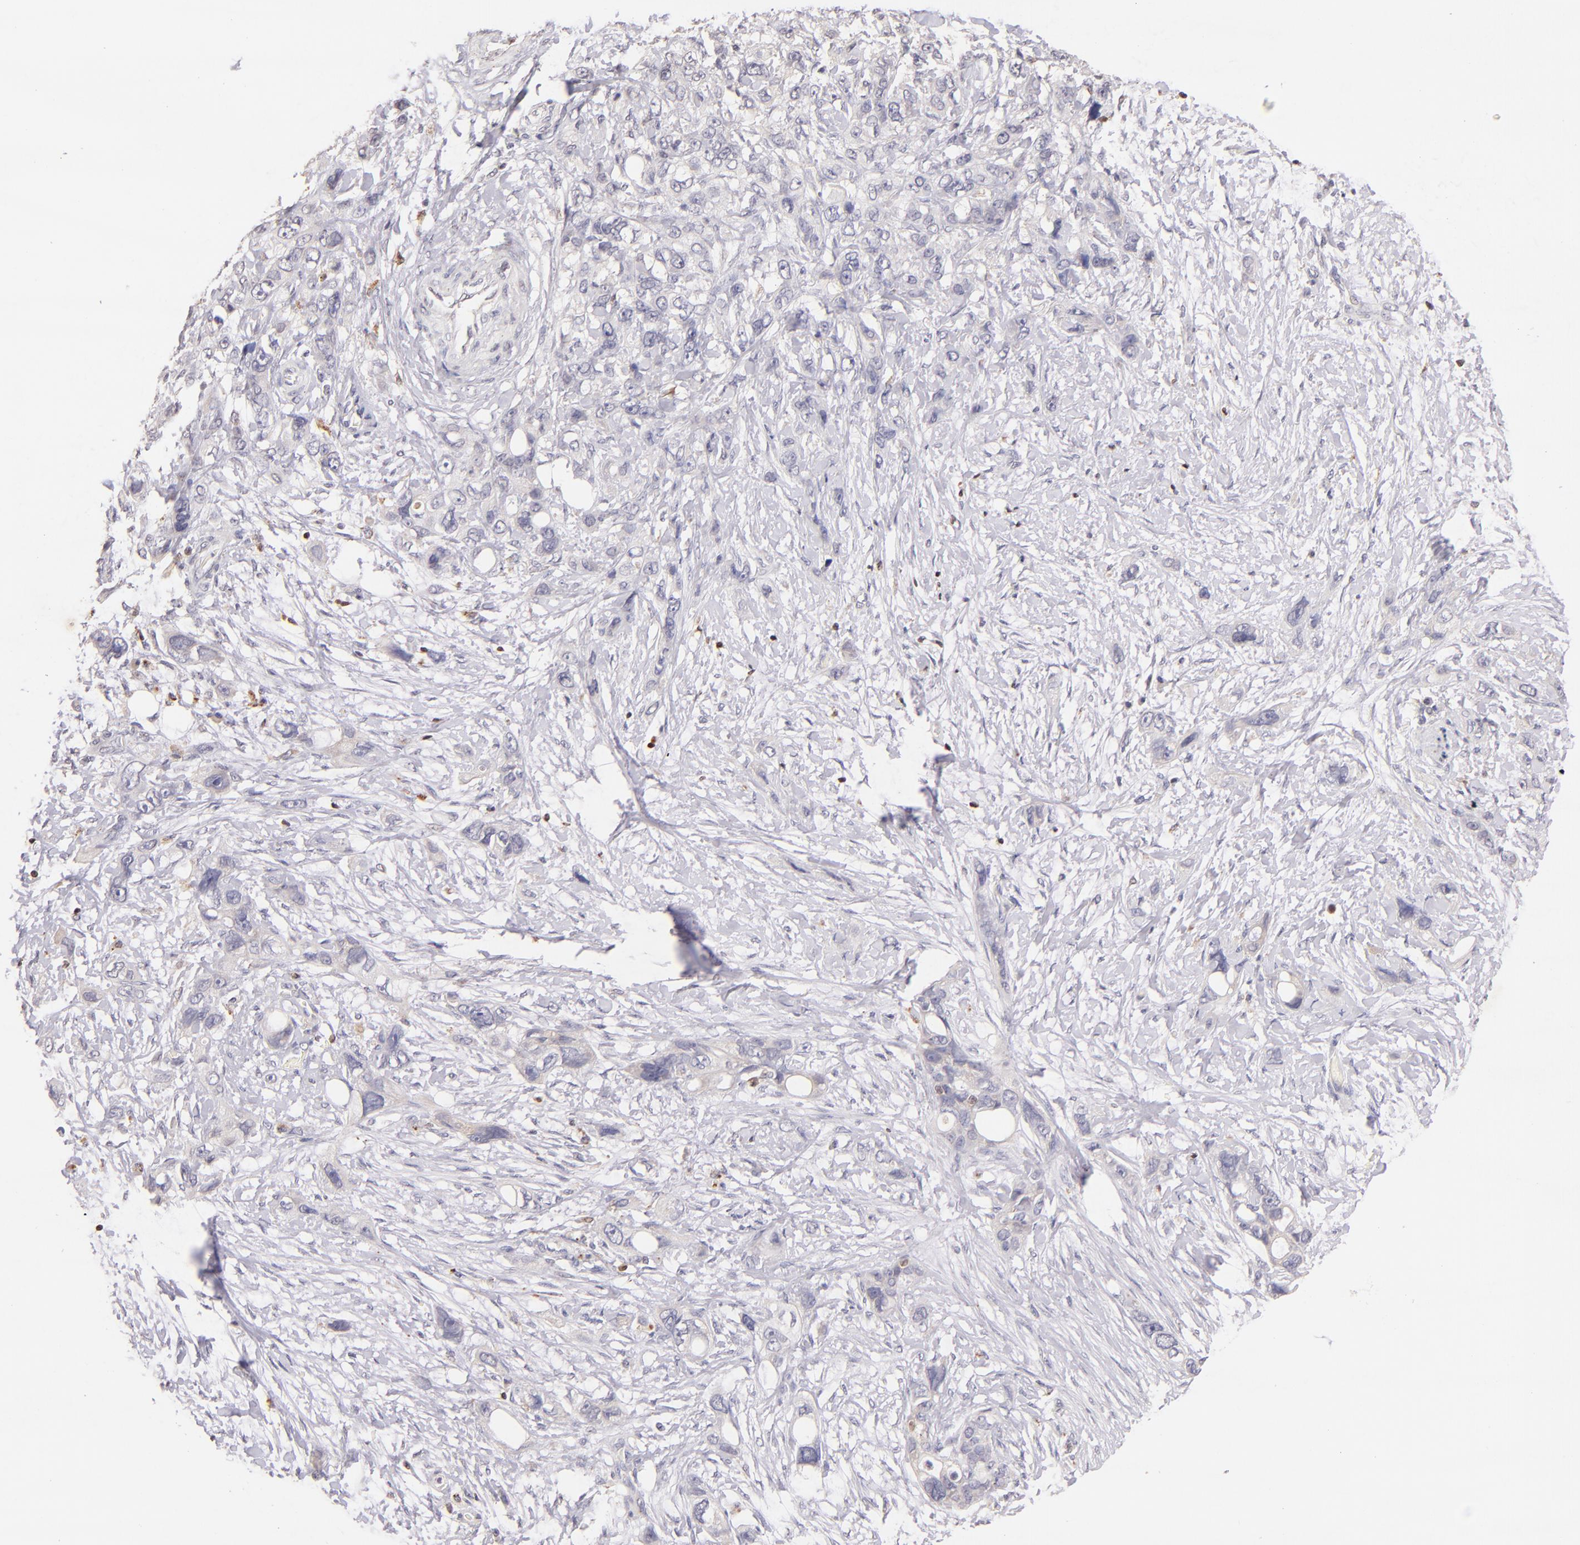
{"staining": {"intensity": "negative", "quantity": "none", "location": "none"}, "tissue": "stomach cancer", "cell_type": "Tumor cells", "image_type": "cancer", "snomed": [{"axis": "morphology", "description": "Adenocarcinoma, NOS"}, {"axis": "topography", "description": "Stomach, upper"}], "caption": "Photomicrograph shows no protein positivity in tumor cells of stomach cancer tissue.", "gene": "ZAP70", "patient": {"sex": "male", "age": 47}}